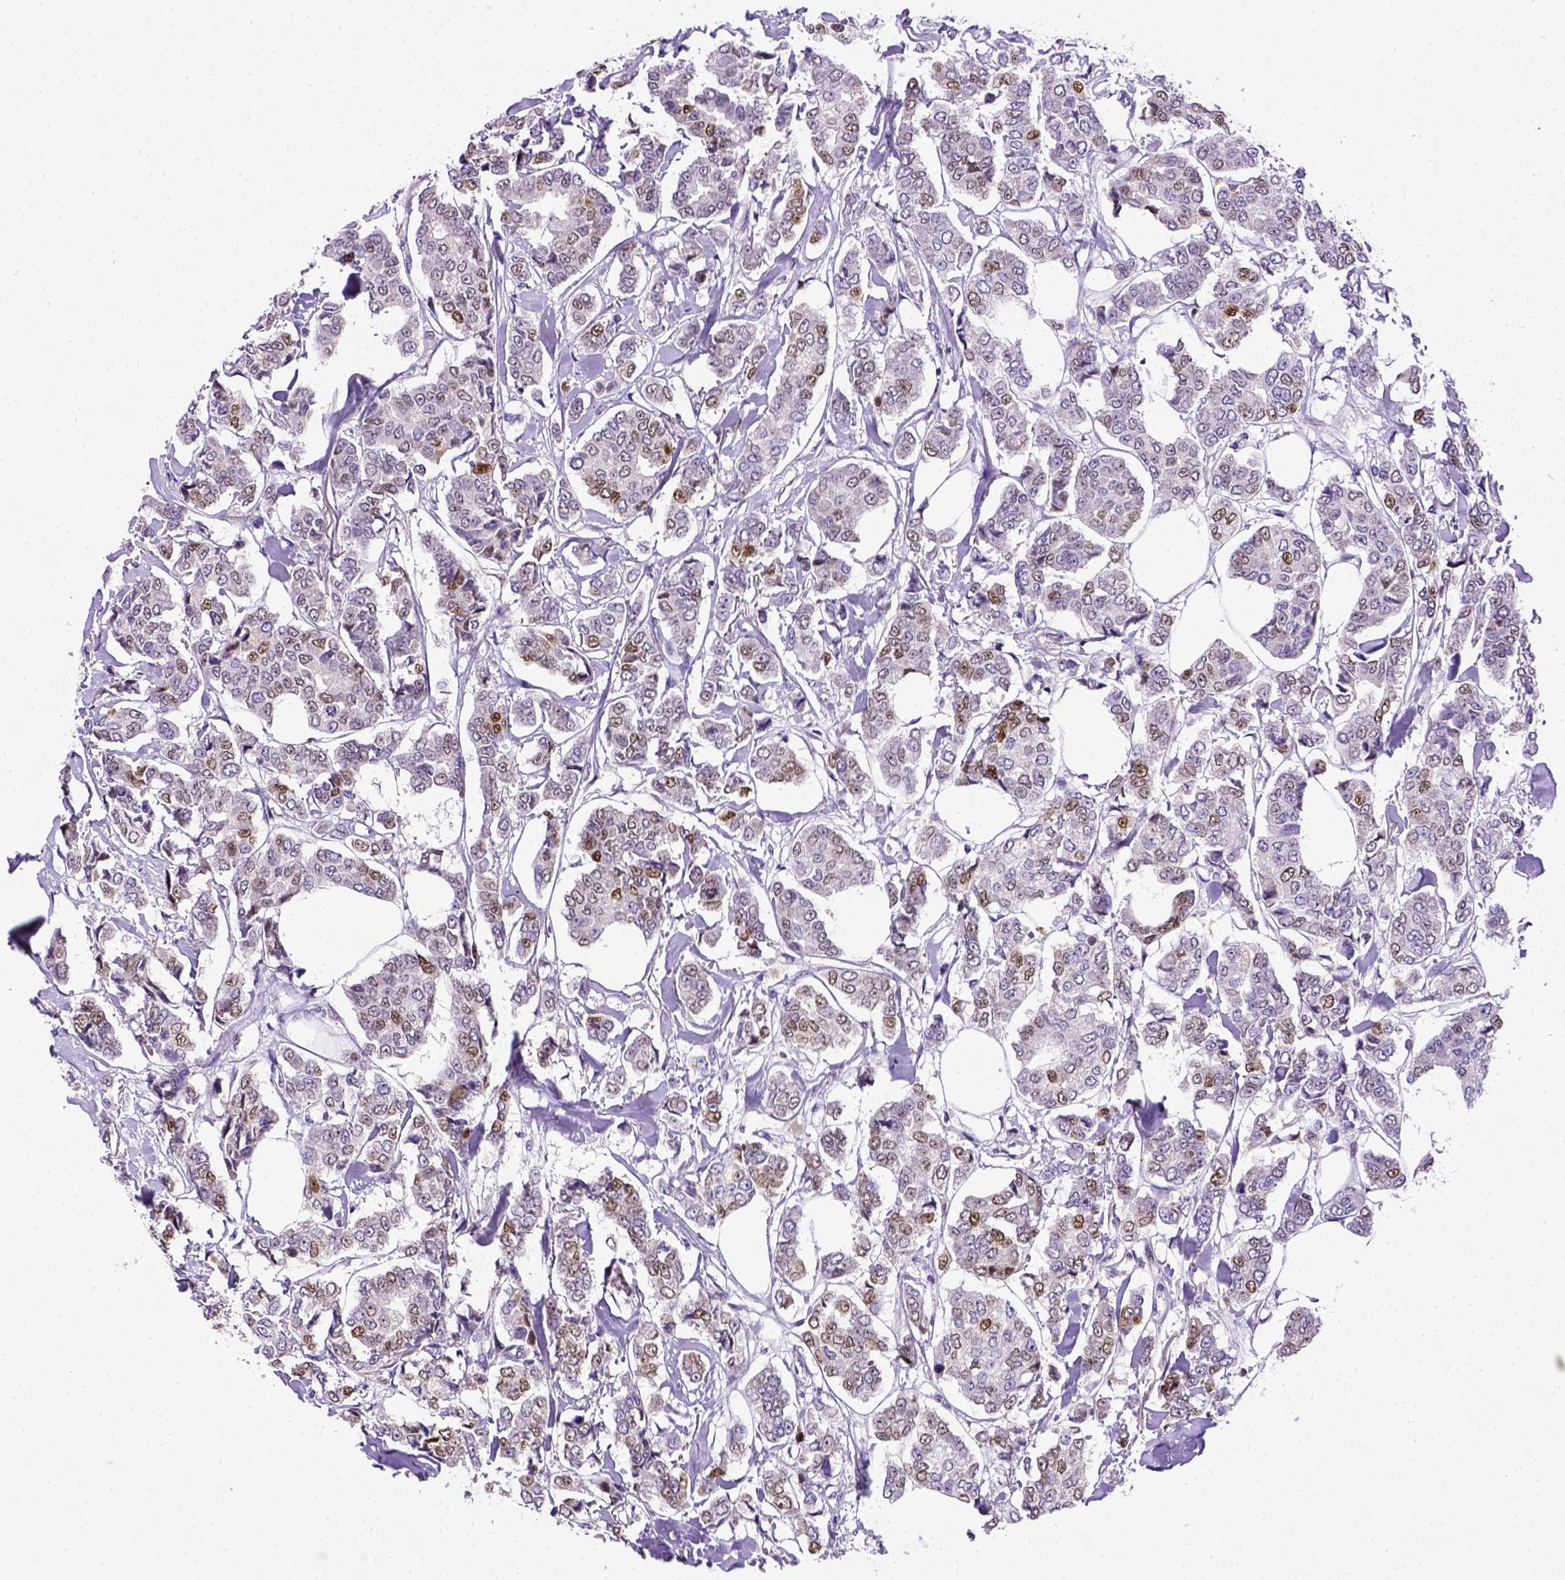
{"staining": {"intensity": "moderate", "quantity": "25%-75%", "location": "nuclear"}, "tissue": "breast cancer", "cell_type": "Tumor cells", "image_type": "cancer", "snomed": [{"axis": "morphology", "description": "Duct carcinoma"}, {"axis": "topography", "description": "Breast"}], "caption": "The immunohistochemical stain highlights moderate nuclear expression in tumor cells of breast invasive ductal carcinoma tissue.", "gene": "CDKN1A", "patient": {"sex": "female", "age": 94}}